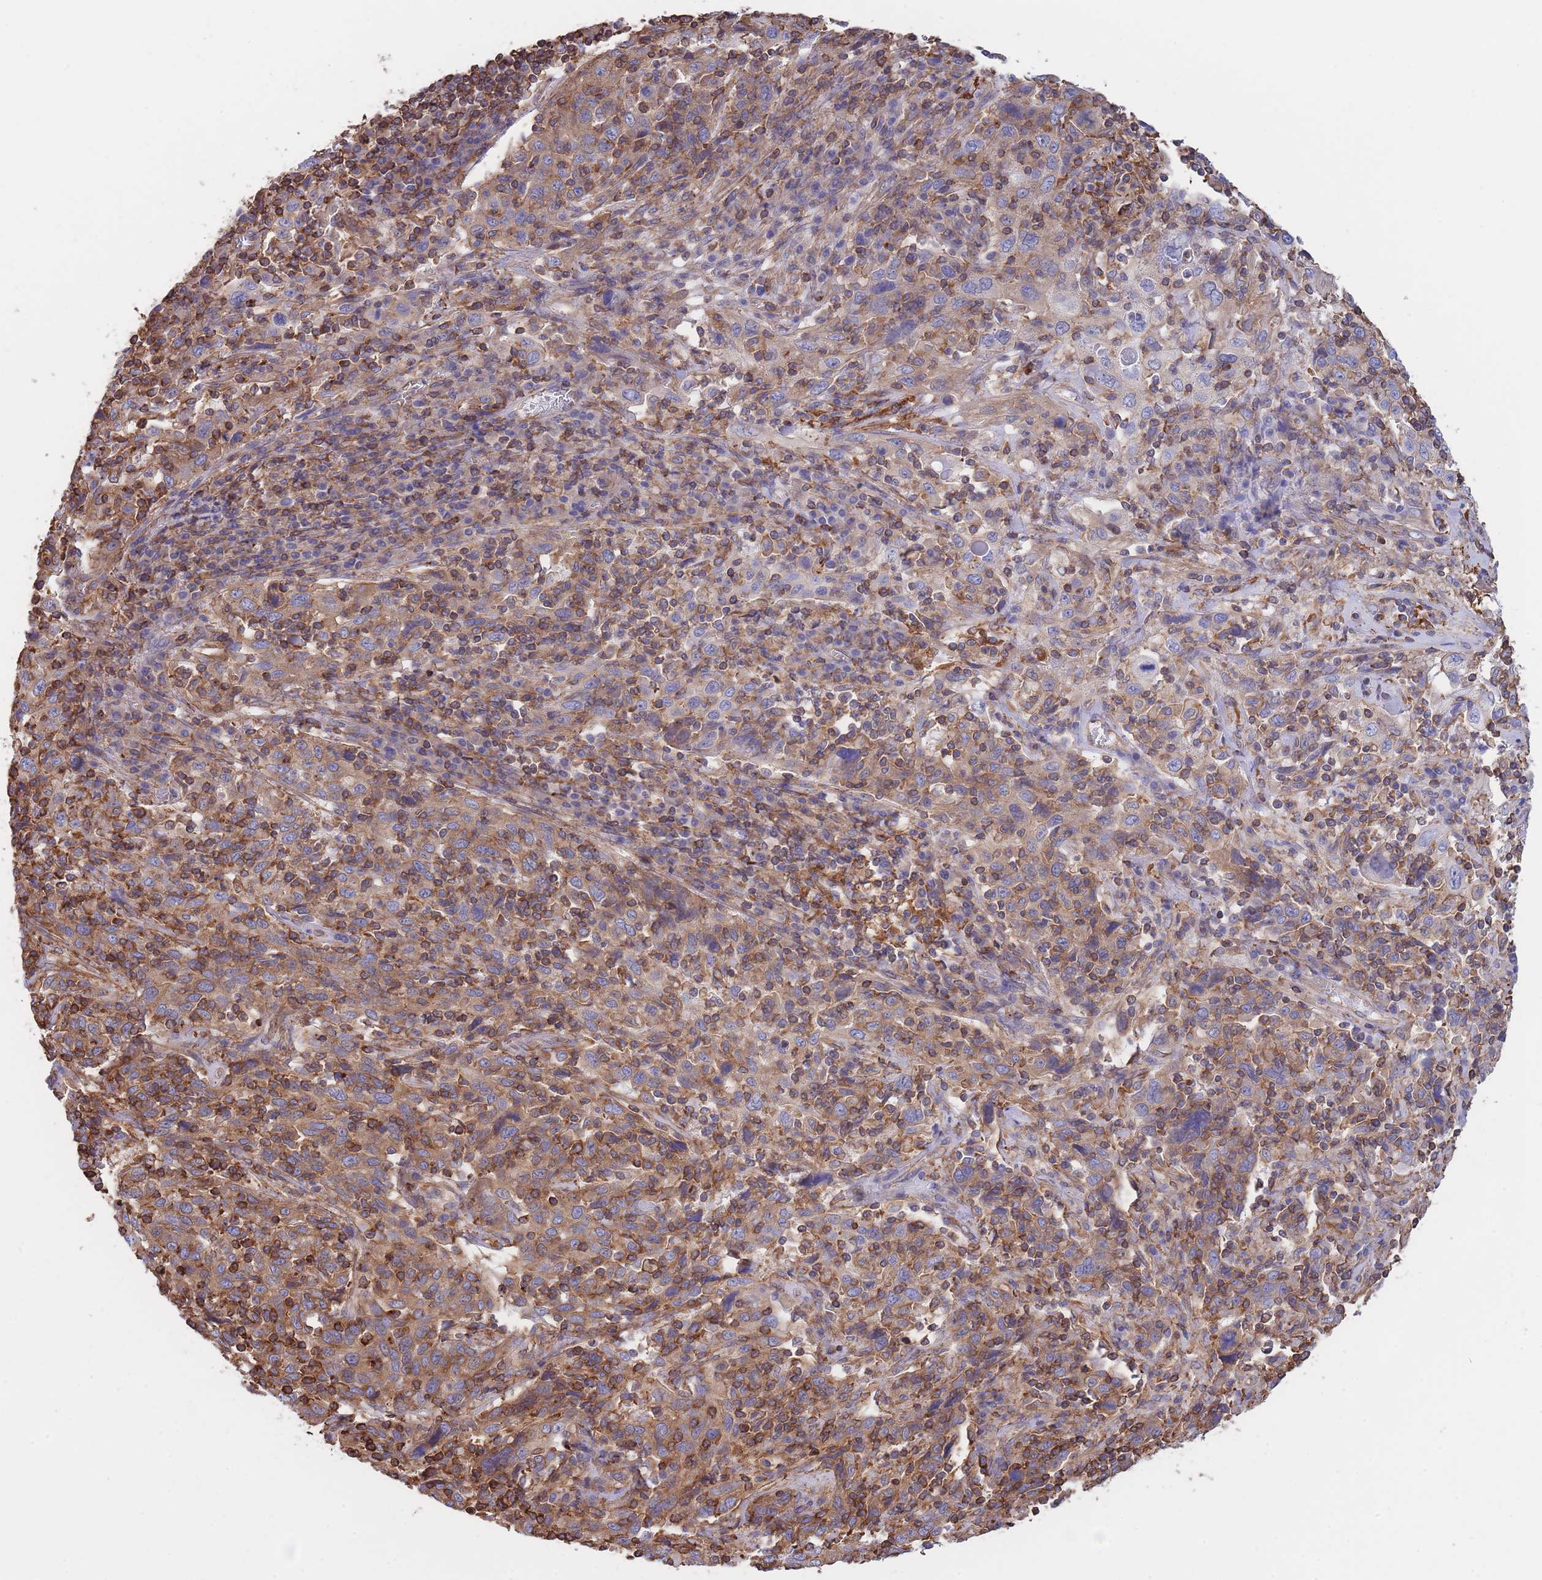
{"staining": {"intensity": "weak", "quantity": ">75%", "location": "cytoplasmic/membranous"}, "tissue": "cervical cancer", "cell_type": "Tumor cells", "image_type": "cancer", "snomed": [{"axis": "morphology", "description": "Squamous cell carcinoma, NOS"}, {"axis": "topography", "description": "Cervix"}], "caption": "About >75% of tumor cells in cervical cancer (squamous cell carcinoma) exhibit weak cytoplasmic/membranous protein staining as visualized by brown immunohistochemical staining.", "gene": "LRRN4CL", "patient": {"sex": "female", "age": 46}}